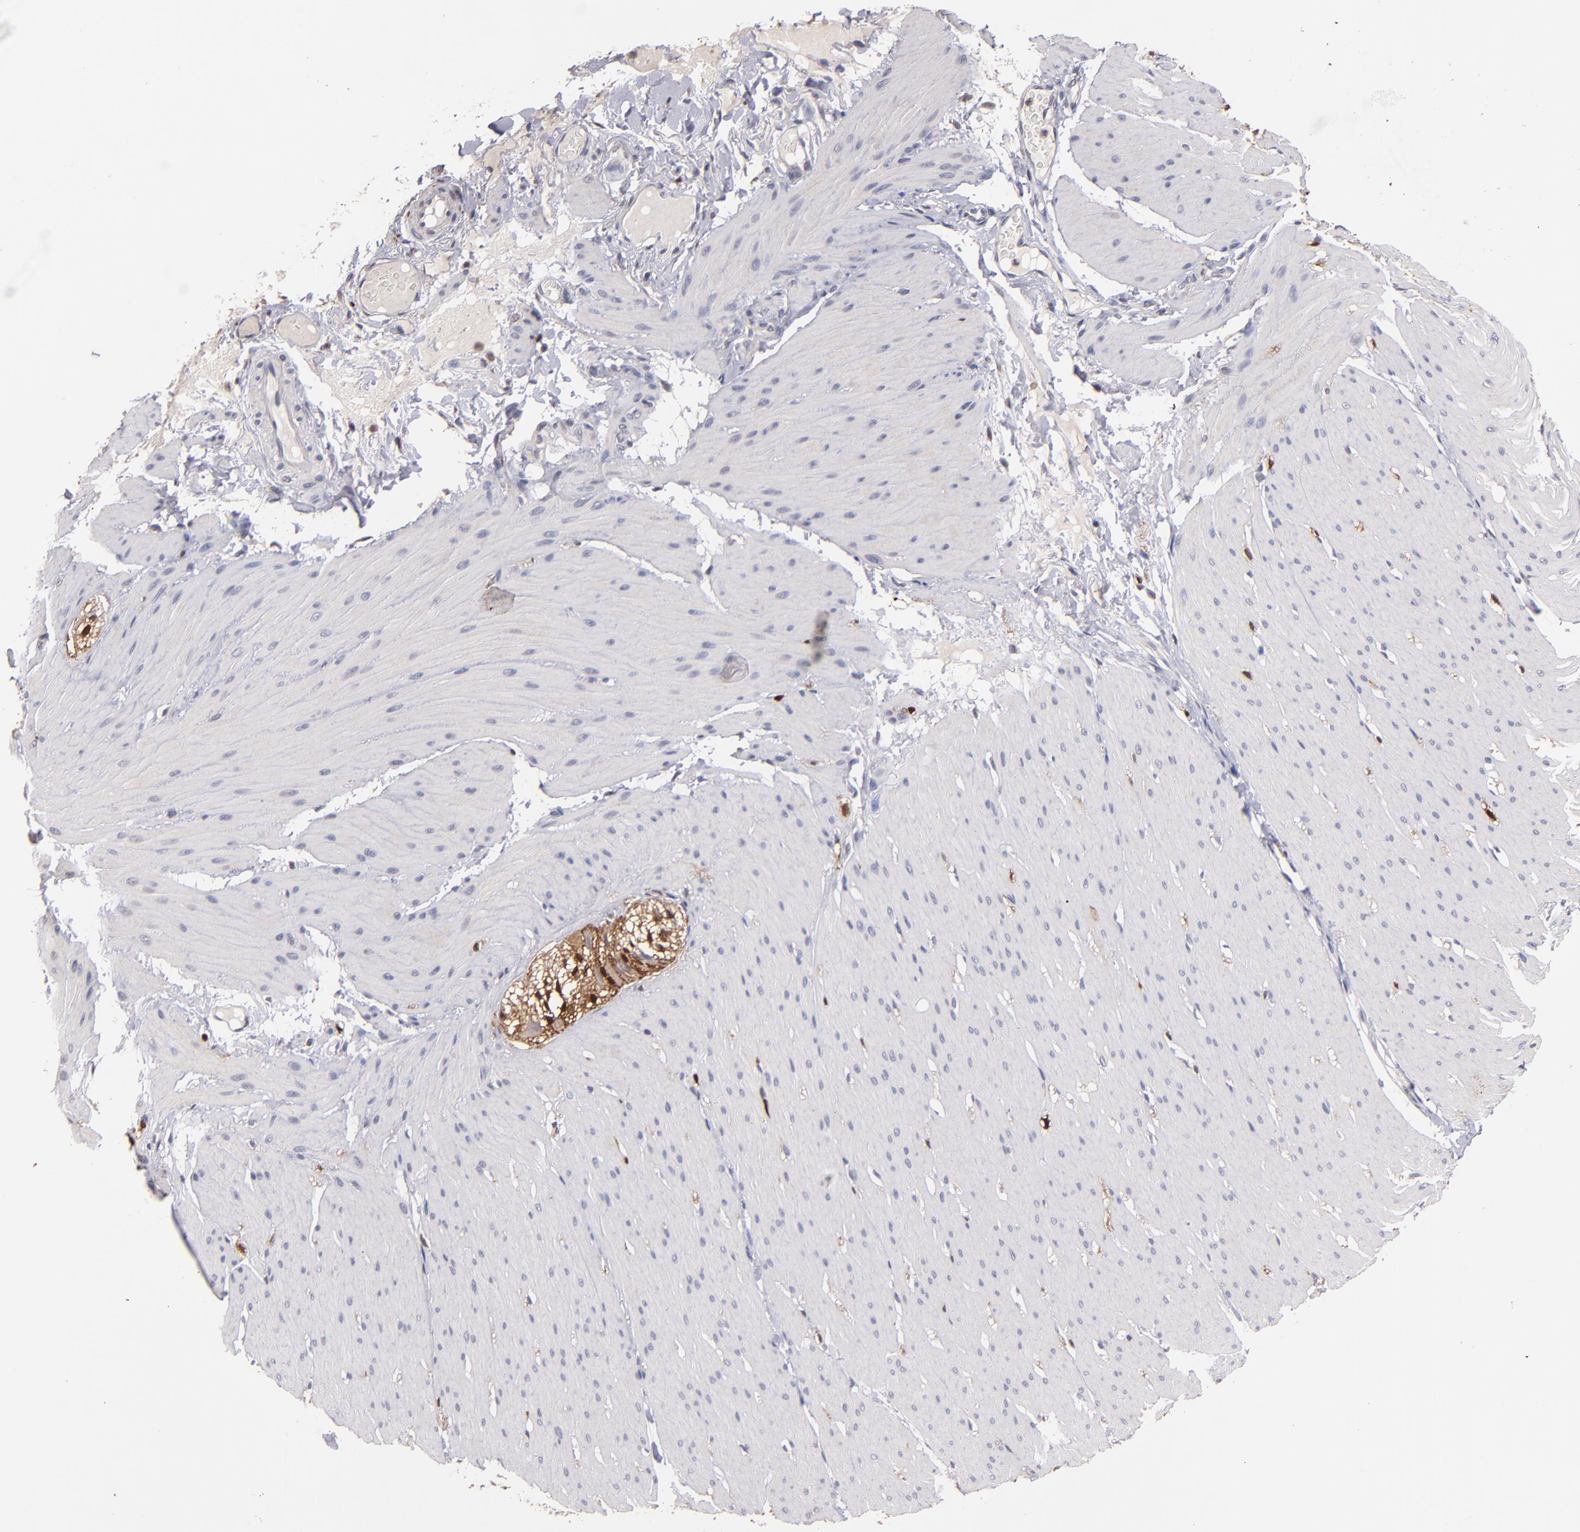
{"staining": {"intensity": "negative", "quantity": "none", "location": "none"}, "tissue": "smooth muscle", "cell_type": "Smooth muscle cells", "image_type": "normal", "snomed": [{"axis": "morphology", "description": "Normal tissue, NOS"}, {"axis": "topography", "description": "Smooth muscle"}, {"axis": "topography", "description": "Colon"}], "caption": "A photomicrograph of human smooth muscle is negative for staining in smooth muscle cells. (DAB IHC visualized using brightfield microscopy, high magnification).", "gene": "S100A1", "patient": {"sex": "male", "age": 67}}